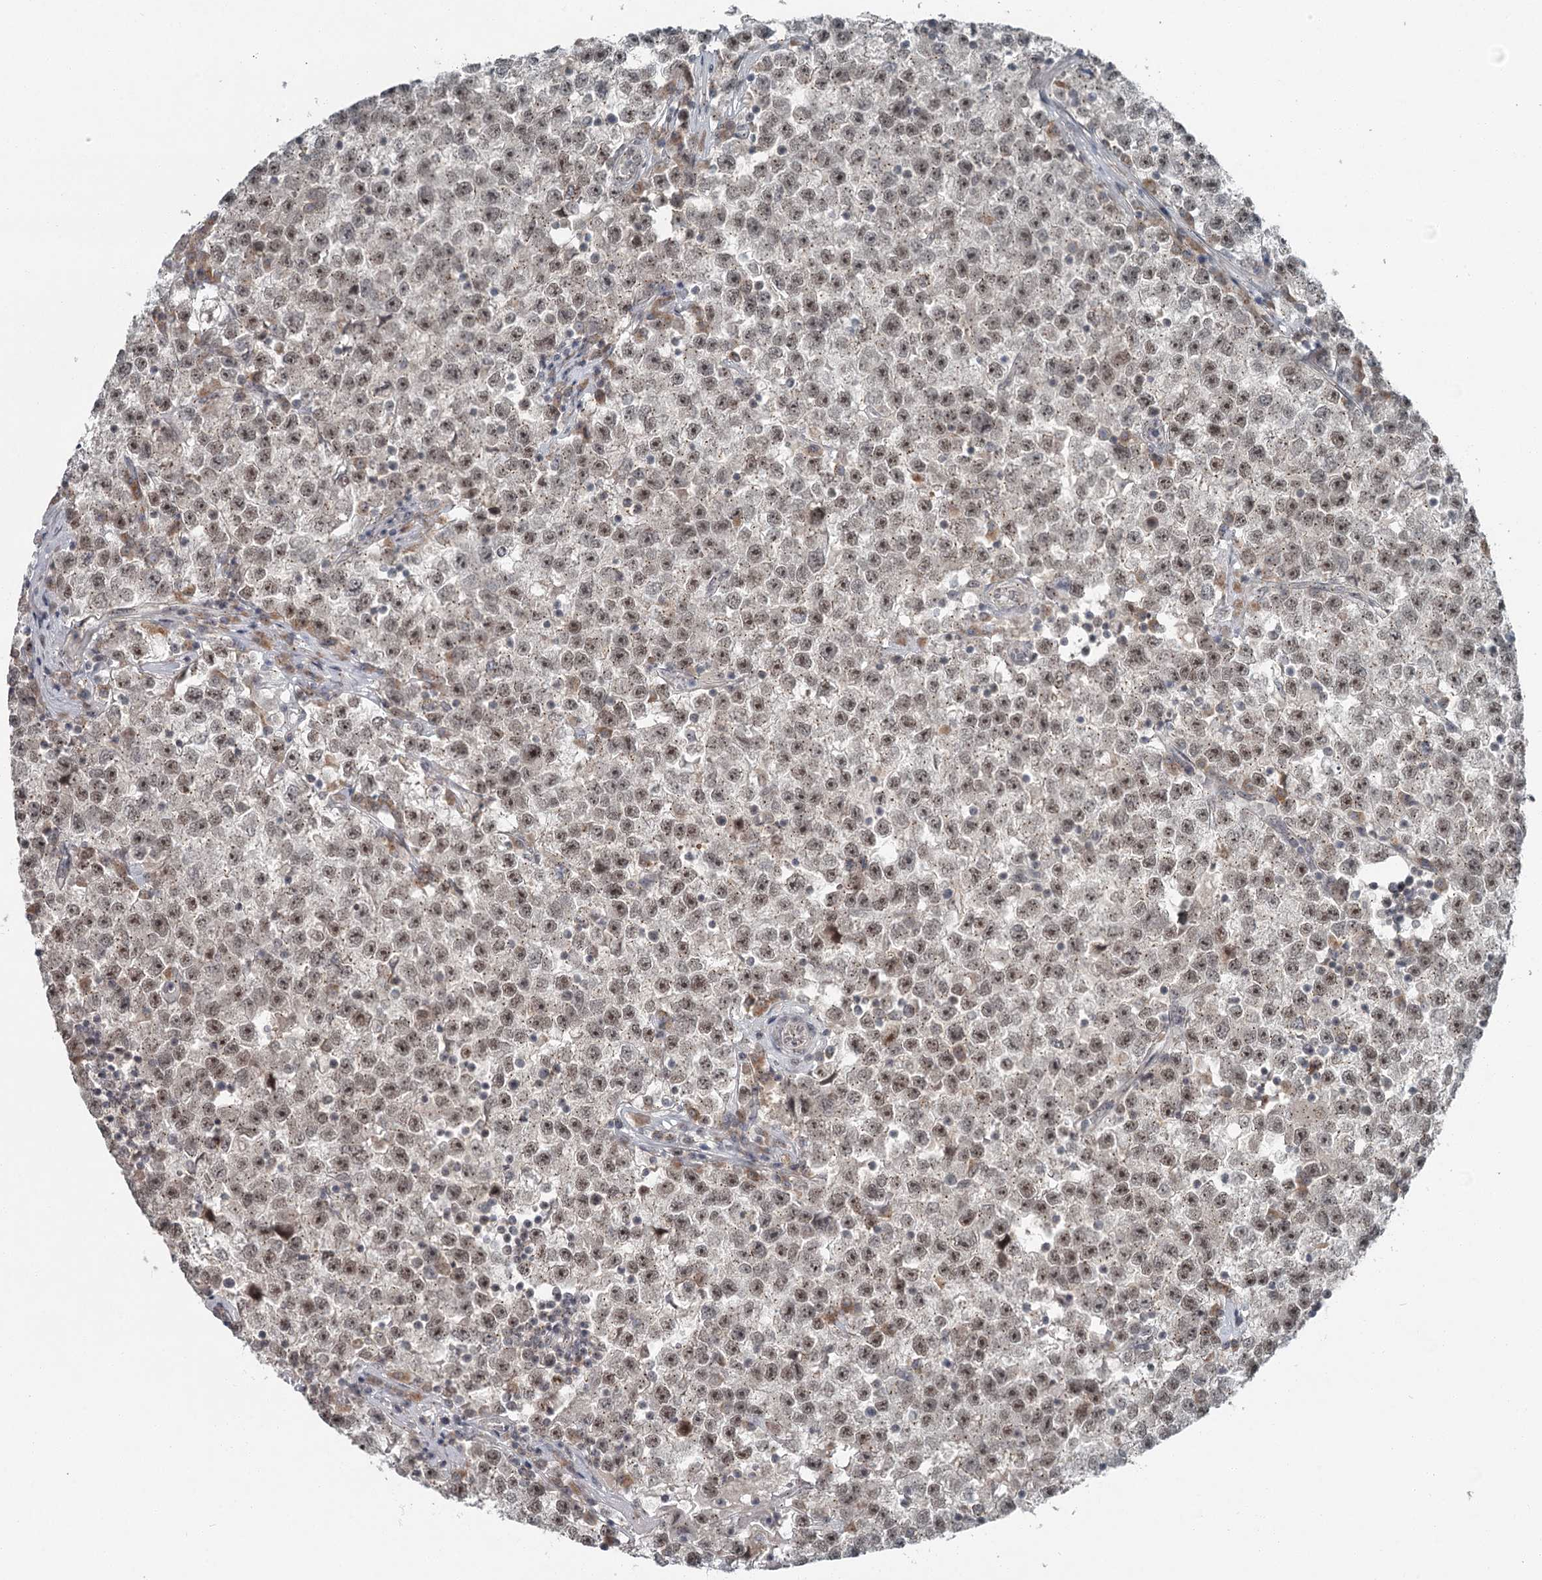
{"staining": {"intensity": "weak", "quantity": "<25%", "location": "nuclear"}, "tissue": "testis cancer", "cell_type": "Tumor cells", "image_type": "cancer", "snomed": [{"axis": "morphology", "description": "Seminoma, NOS"}, {"axis": "topography", "description": "Testis"}], "caption": "An image of testis seminoma stained for a protein shows no brown staining in tumor cells.", "gene": "EXOSC1", "patient": {"sex": "male", "age": 22}}